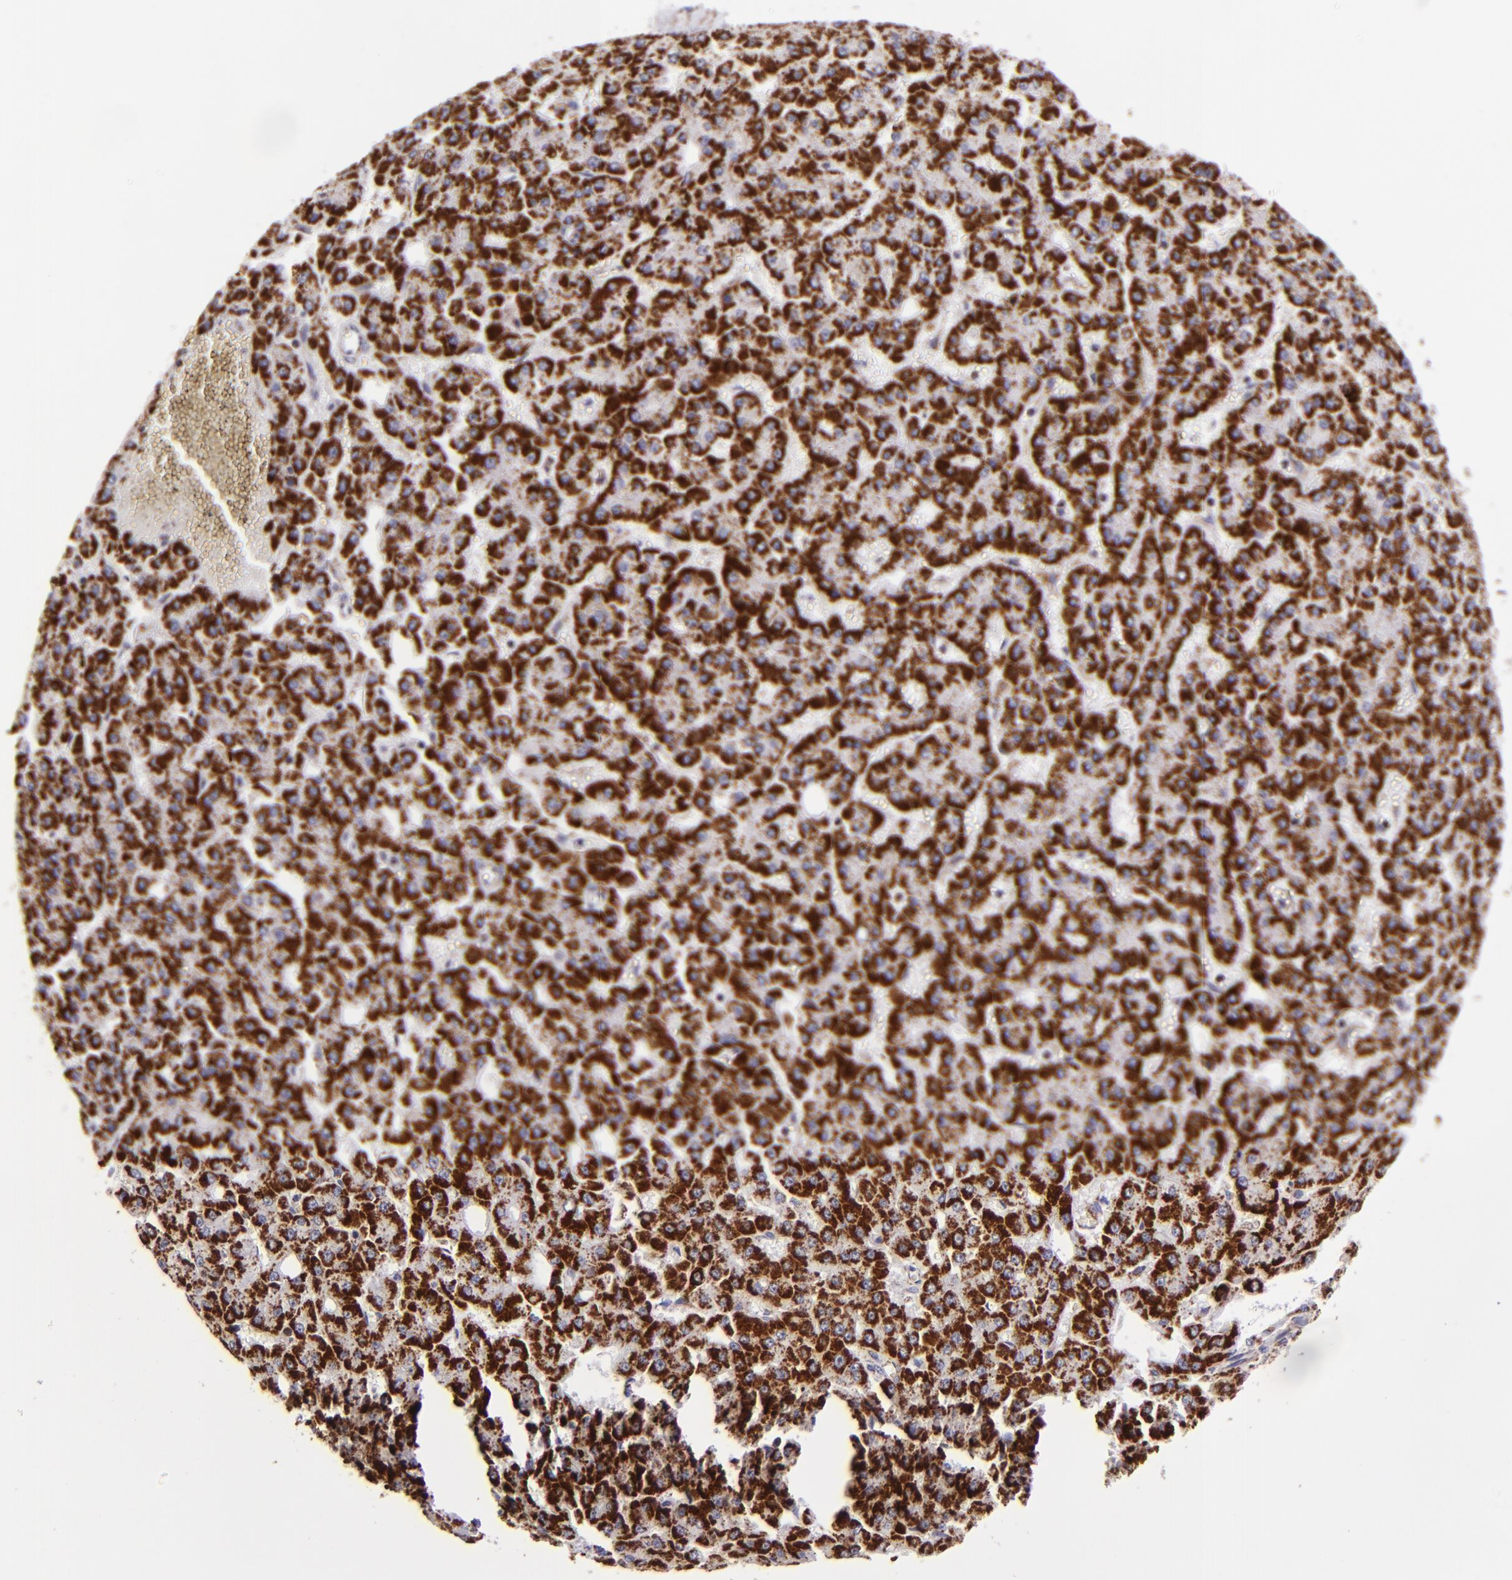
{"staining": {"intensity": "moderate", "quantity": ">75%", "location": "cytoplasmic/membranous"}, "tissue": "liver cancer", "cell_type": "Tumor cells", "image_type": "cancer", "snomed": [{"axis": "morphology", "description": "Carcinoma, Hepatocellular, NOS"}, {"axis": "topography", "description": "Liver"}], "caption": "Immunohistochemistry (IHC) (DAB (3,3'-diaminobenzidine)) staining of human liver cancer (hepatocellular carcinoma) displays moderate cytoplasmic/membranous protein expression in about >75% of tumor cells.", "gene": "HSPD1", "patient": {"sex": "male", "age": 47}}